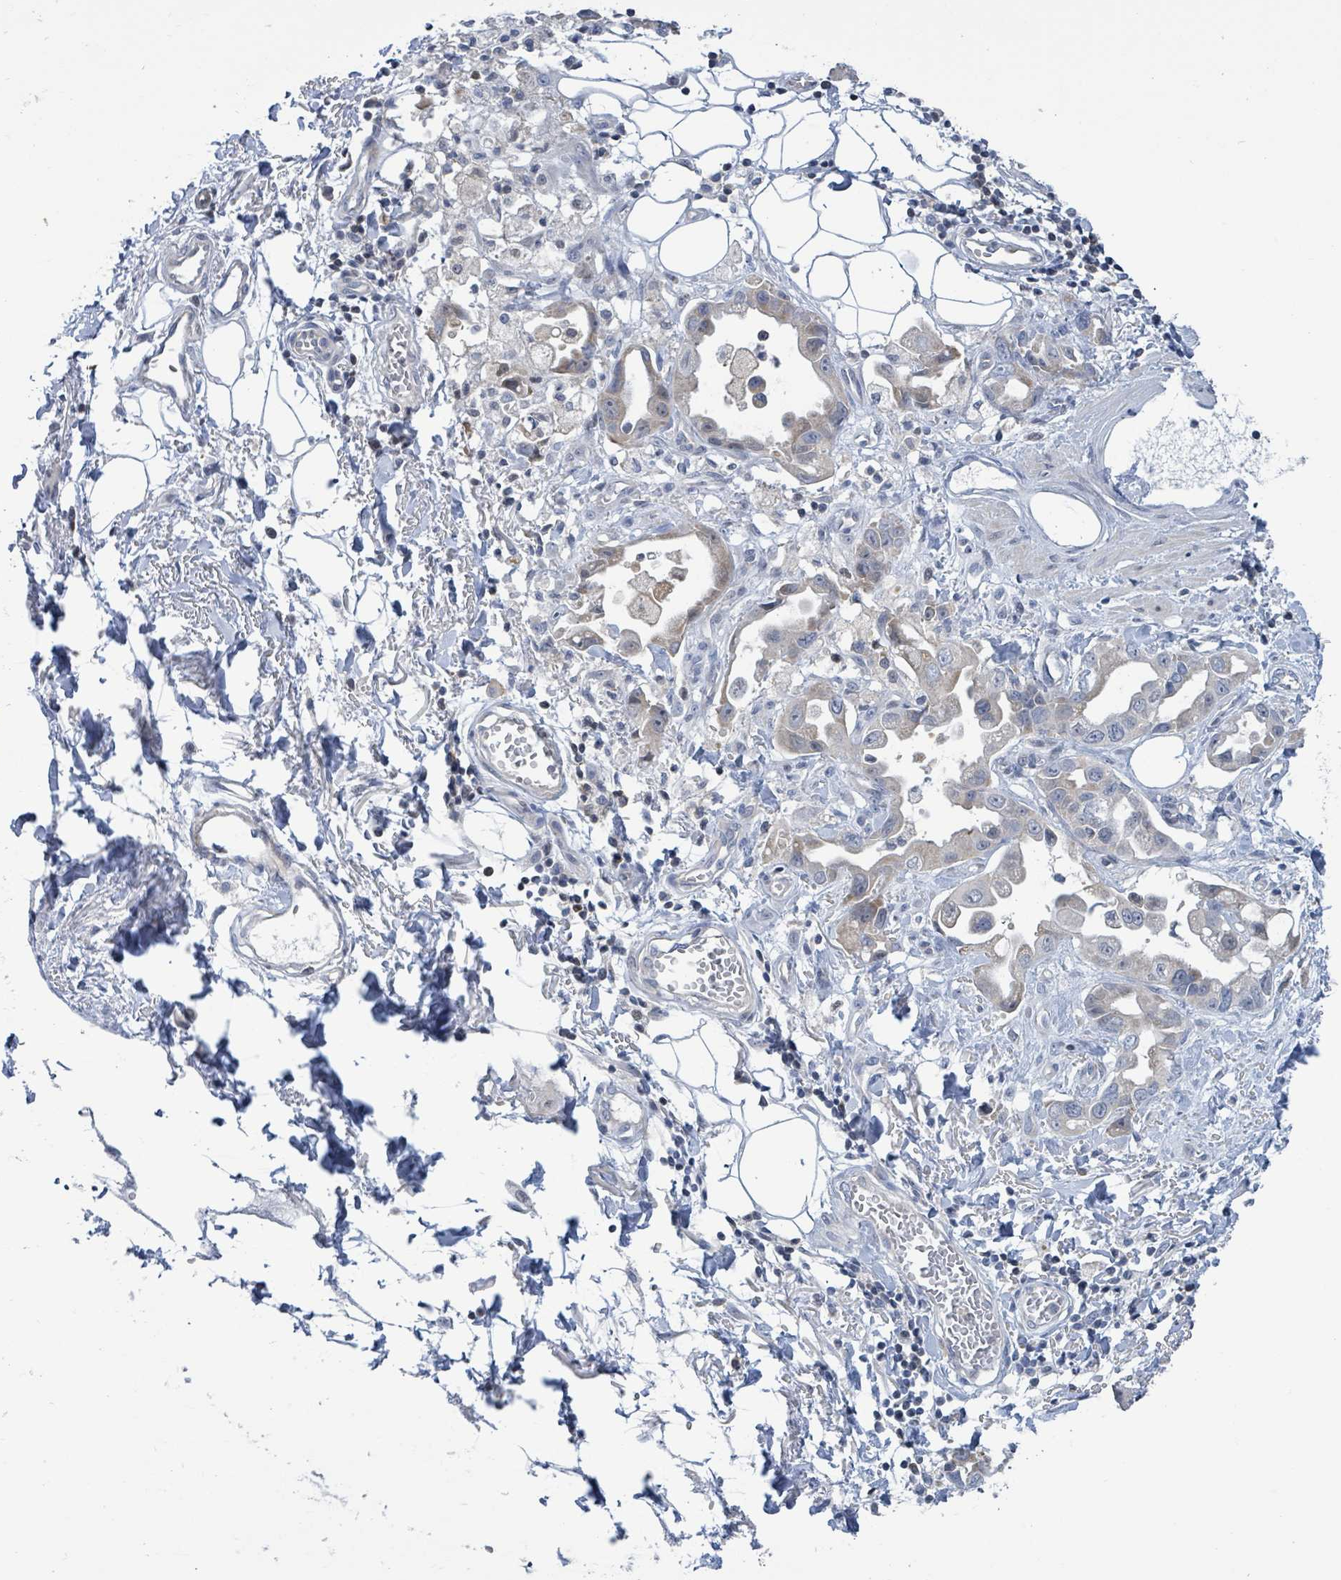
{"staining": {"intensity": "weak", "quantity": "25%-75%", "location": "cytoplasmic/membranous"}, "tissue": "stomach cancer", "cell_type": "Tumor cells", "image_type": "cancer", "snomed": [{"axis": "morphology", "description": "Adenocarcinoma, NOS"}, {"axis": "topography", "description": "Stomach"}], "caption": "Stomach adenocarcinoma stained with a protein marker demonstrates weak staining in tumor cells.", "gene": "DGKZ", "patient": {"sex": "male", "age": 55}}